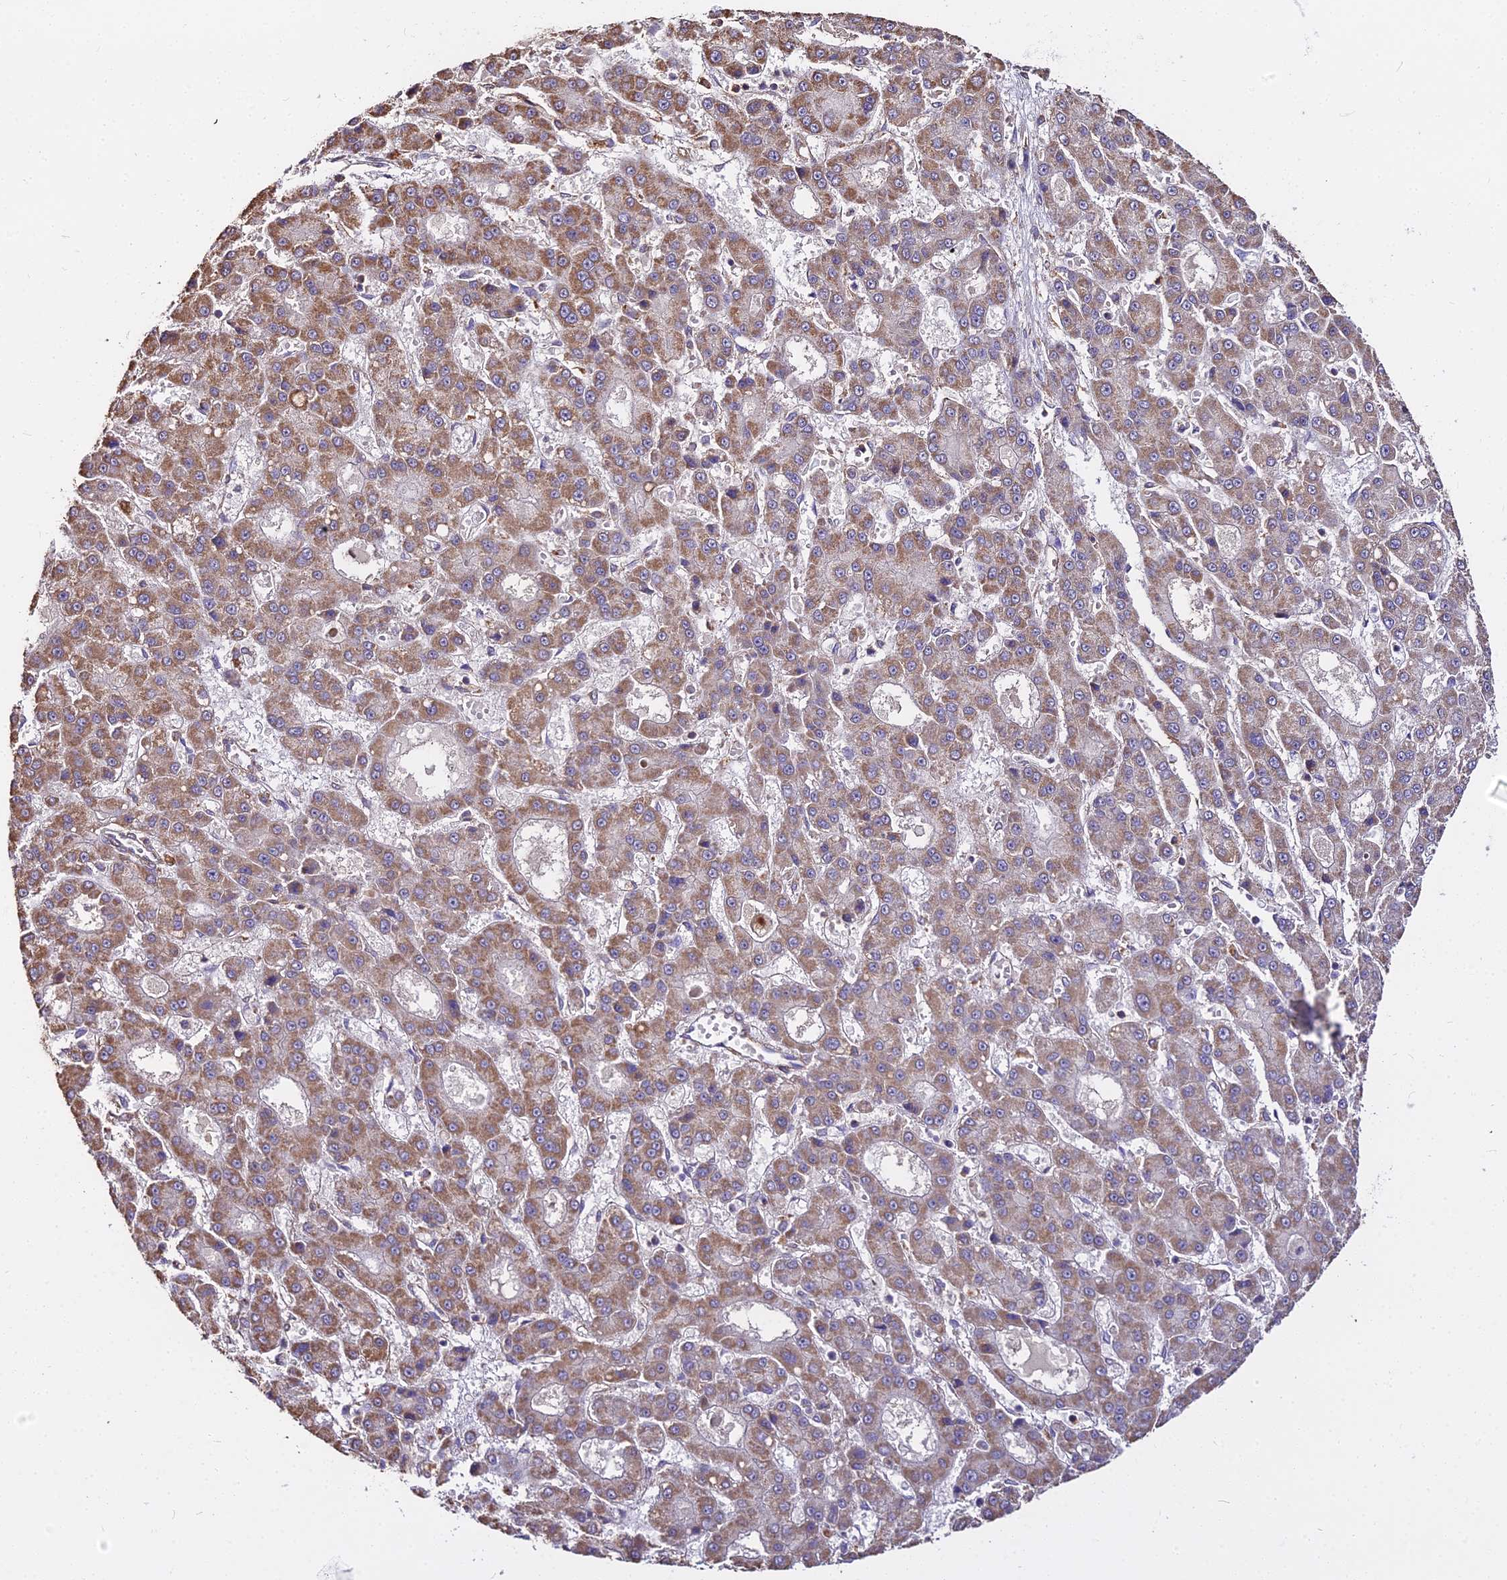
{"staining": {"intensity": "moderate", "quantity": ">75%", "location": "cytoplasmic/membranous"}, "tissue": "liver cancer", "cell_type": "Tumor cells", "image_type": "cancer", "snomed": [{"axis": "morphology", "description": "Carcinoma, Hepatocellular, NOS"}, {"axis": "topography", "description": "Liver"}], "caption": "Liver cancer stained for a protein (brown) shows moderate cytoplasmic/membranous positive expression in approximately >75% of tumor cells.", "gene": "METTL13", "patient": {"sex": "male", "age": 70}}